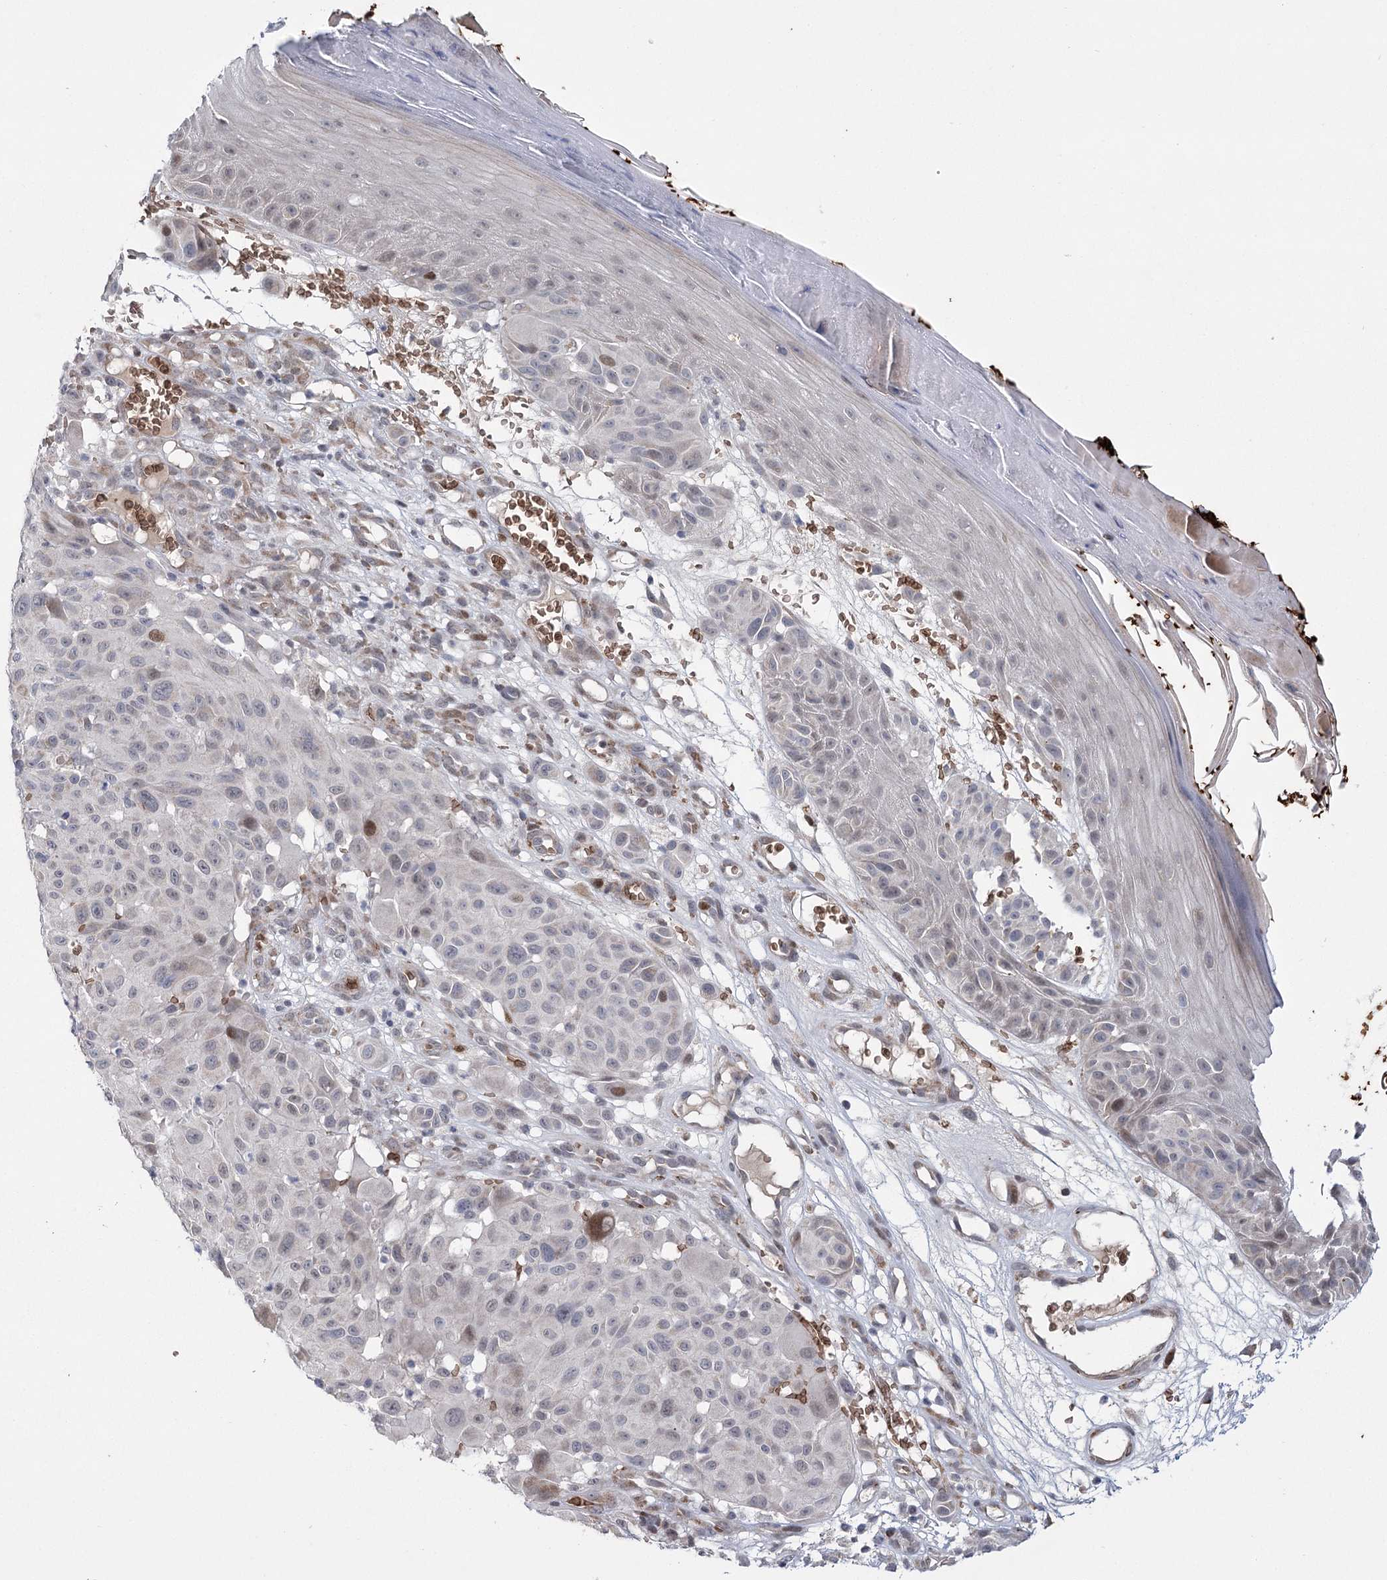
{"staining": {"intensity": "negative", "quantity": "none", "location": "none"}, "tissue": "melanoma", "cell_type": "Tumor cells", "image_type": "cancer", "snomed": [{"axis": "morphology", "description": "Malignant melanoma, NOS"}, {"axis": "topography", "description": "Skin"}], "caption": "Photomicrograph shows no significant protein staining in tumor cells of malignant melanoma. The staining was performed using DAB to visualize the protein expression in brown, while the nuclei were stained in blue with hematoxylin (Magnification: 20x).", "gene": "NSMCE4A", "patient": {"sex": "male", "age": 83}}